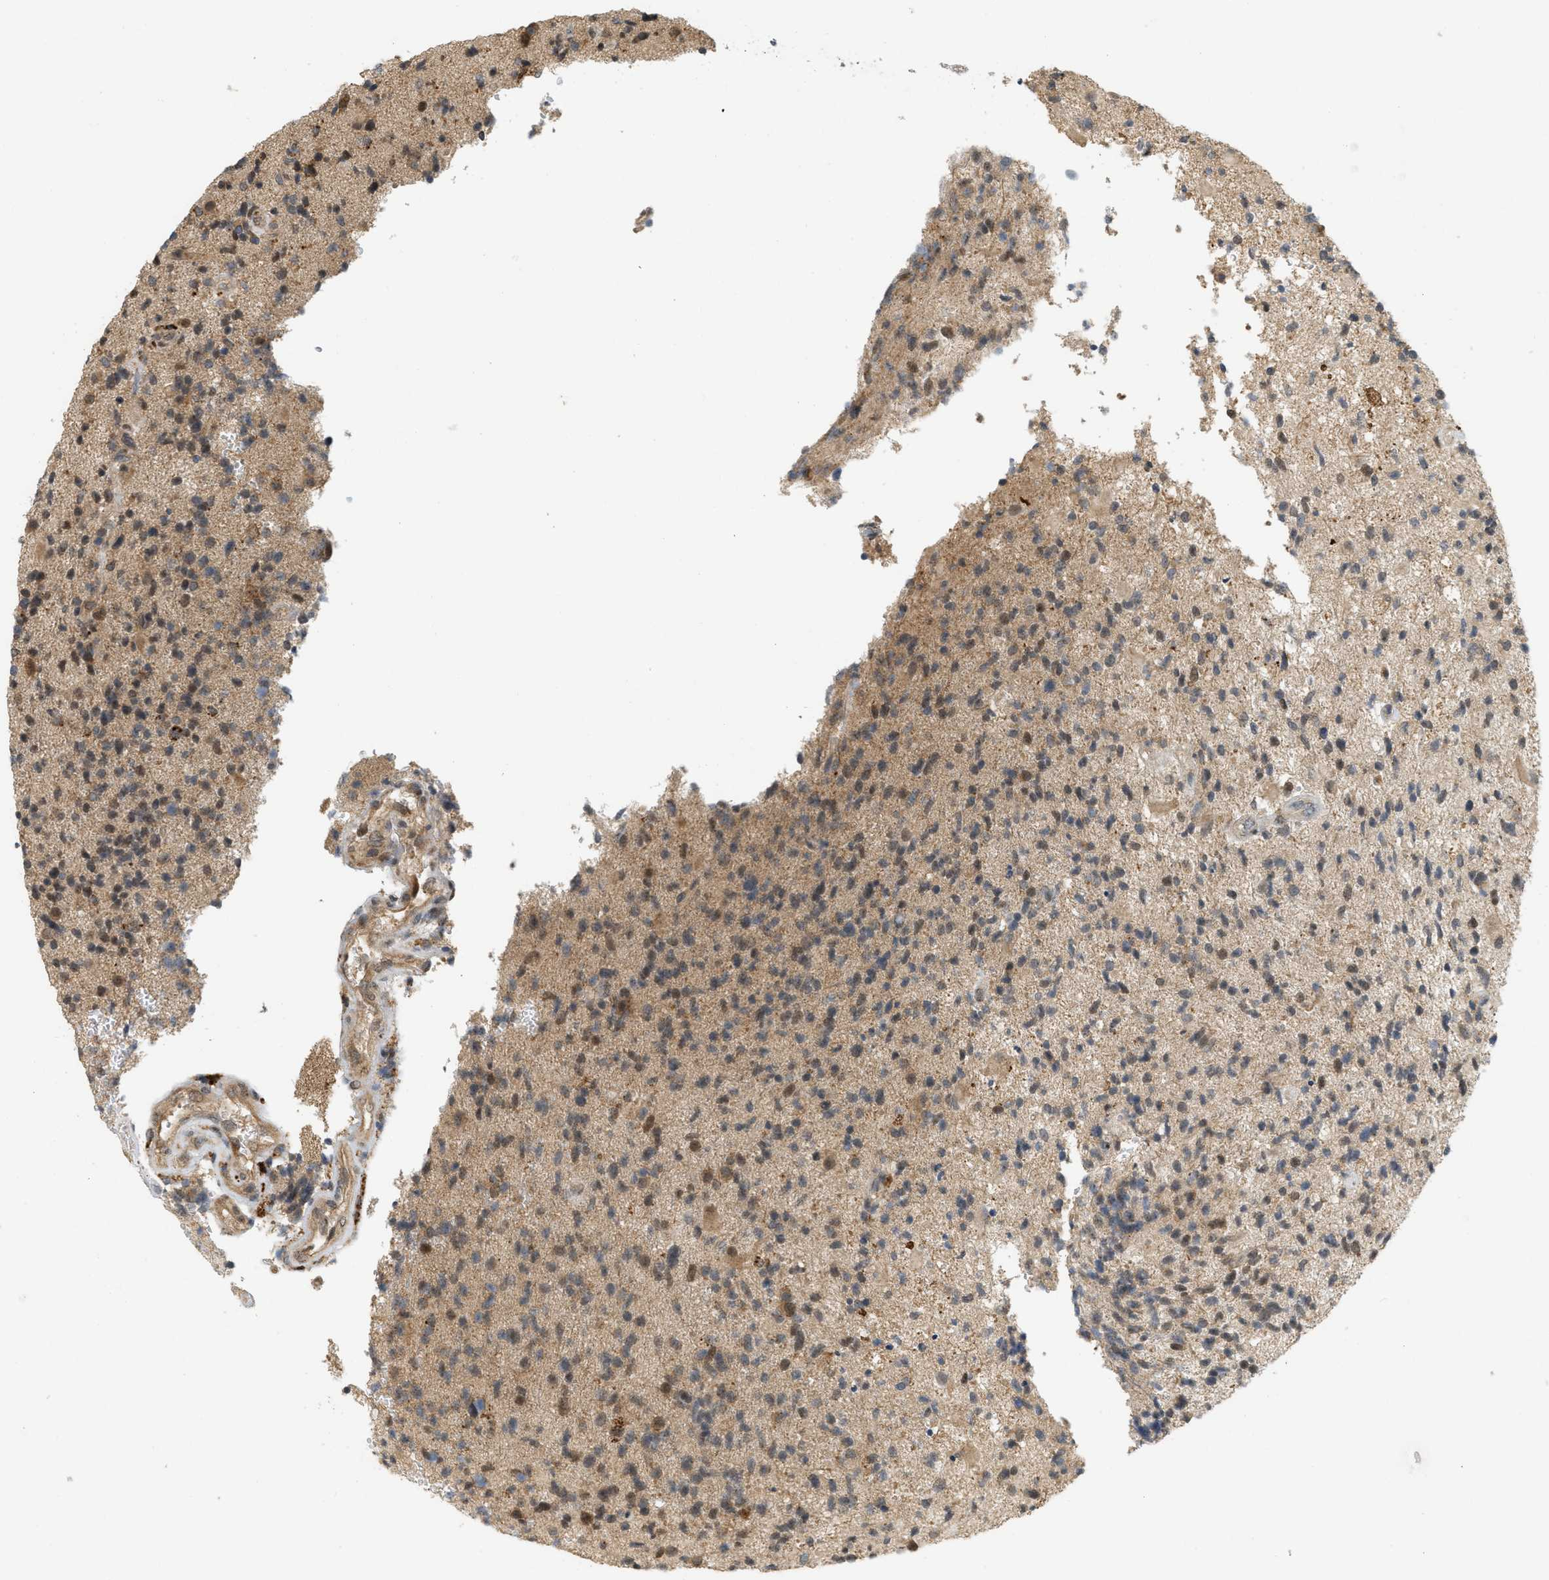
{"staining": {"intensity": "moderate", "quantity": "25%-75%", "location": "cytoplasmic/membranous,nuclear"}, "tissue": "glioma", "cell_type": "Tumor cells", "image_type": "cancer", "snomed": [{"axis": "morphology", "description": "Glioma, malignant, High grade"}, {"axis": "topography", "description": "Brain"}], "caption": "Immunohistochemistry (IHC) of human glioma demonstrates medium levels of moderate cytoplasmic/membranous and nuclear staining in about 25%-75% of tumor cells.", "gene": "PRKD1", "patient": {"sex": "male", "age": 72}}